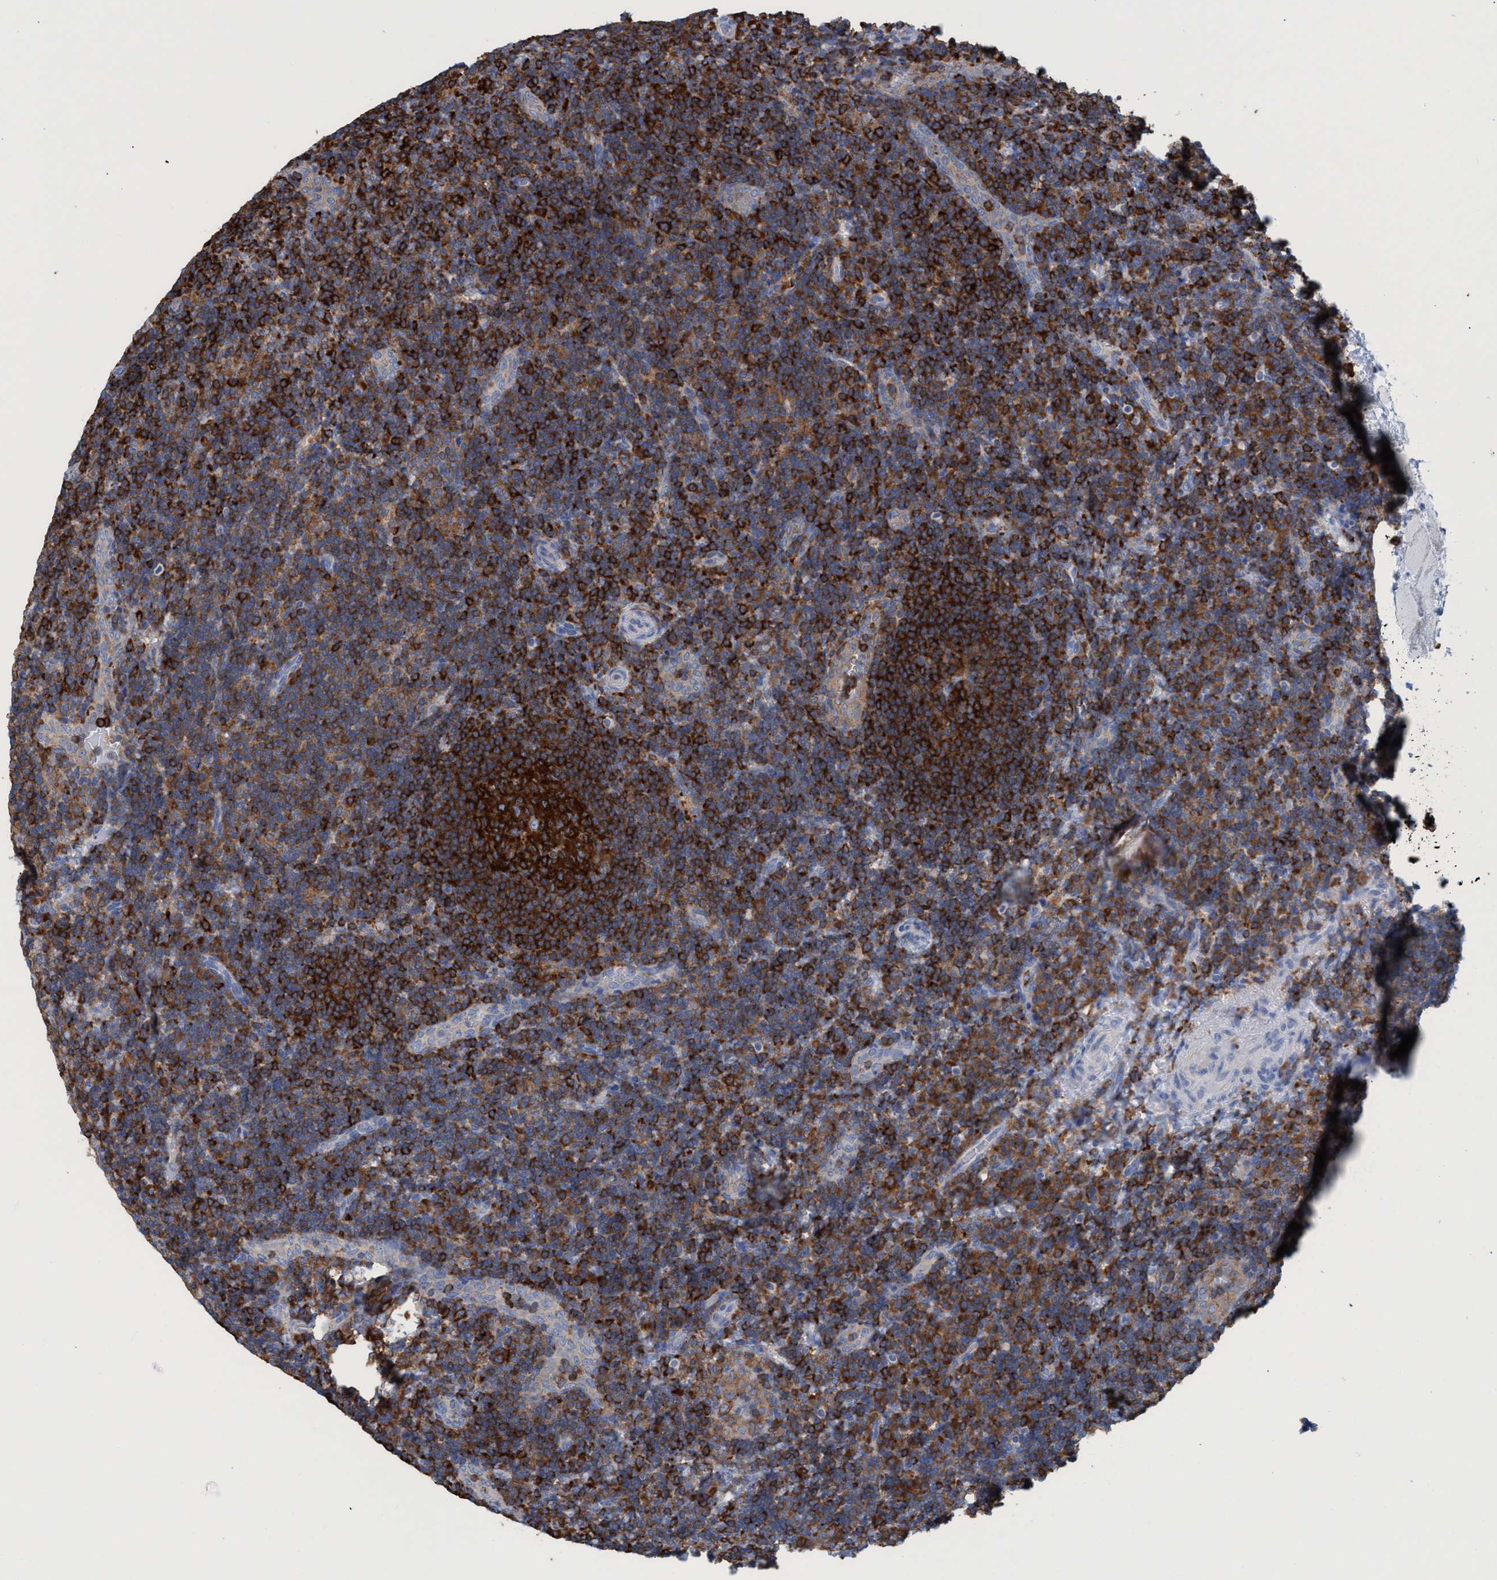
{"staining": {"intensity": "strong", "quantity": "25%-75%", "location": "cytoplasmic/membranous"}, "tissue": "lymphoma", "cell_type": "Tumor cells", "image_type": "cancer", "snomed": [{"axis": "morphology", "description": "Malignant lymphoma, non-Hodgkin's type, High grade"}, {"axis": "topography", "description": "Tonsil"}], "caption": "This photomicrograph reveals immunohistochemistry (IHC) staining of lymphoma, with high strong cytoplasmic/membranous staining in about 25%-75% of tumor cells.", "gene": "EZR", "patient": {"sex": "female", "age": 36}}